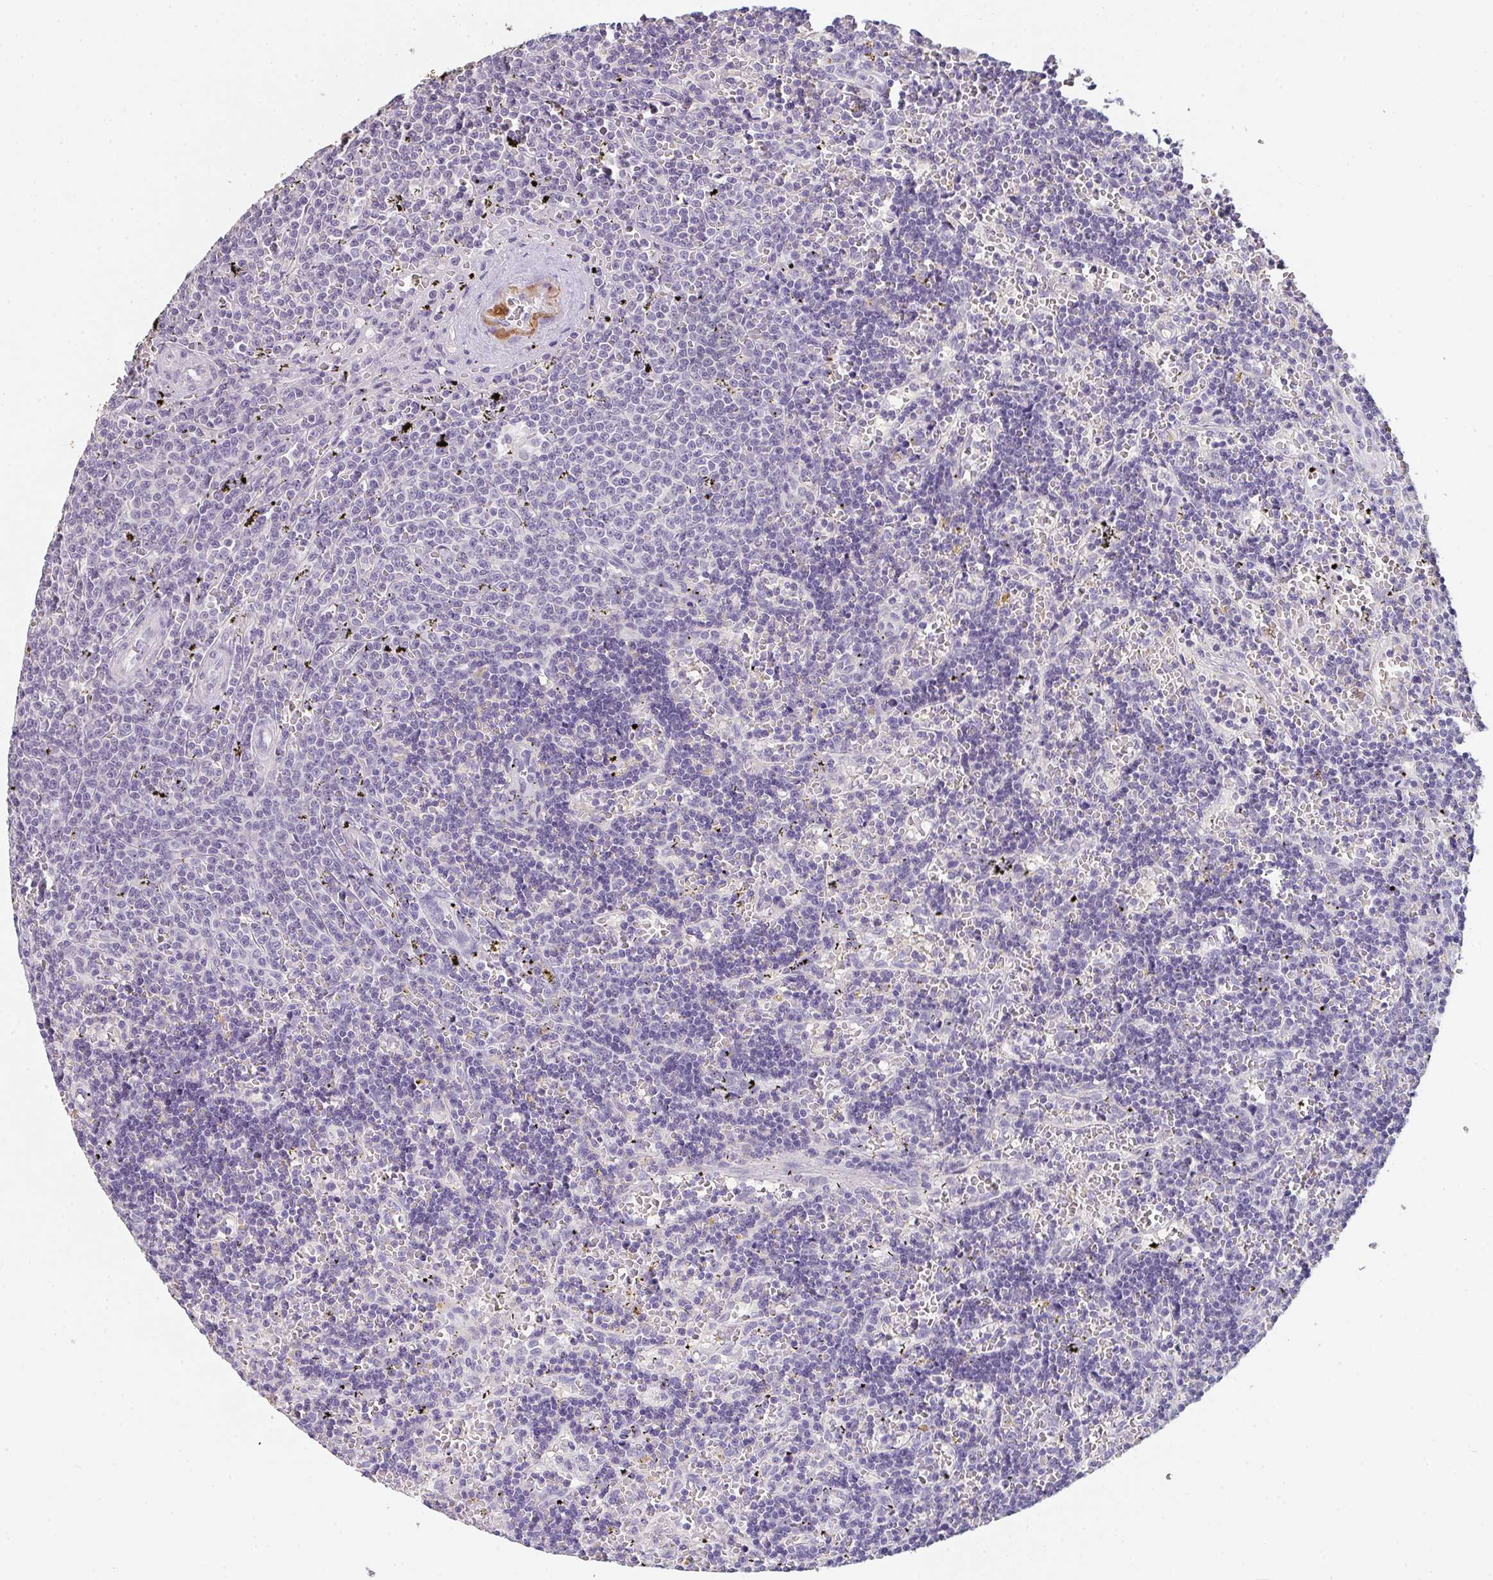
{"staining": {"intensity": "negative", "quantity": "none", "location": "none"}, "tissue": "lymphoma", "cell_type": "Tumor cells", "image_type": "cancer", "snomed": [{"axis": "morphology", "description": "Malignant lymphoma, non-Hodgkin's type, Low grade"}, {"axis": "topography", "description": "Spleen"}], "caption": "Immunohistochemical staining of lymphoma displays no significant expression in tumor cells.", "gene": "C1QTNF8", "patient": {"sex": "male", "age": 60}}